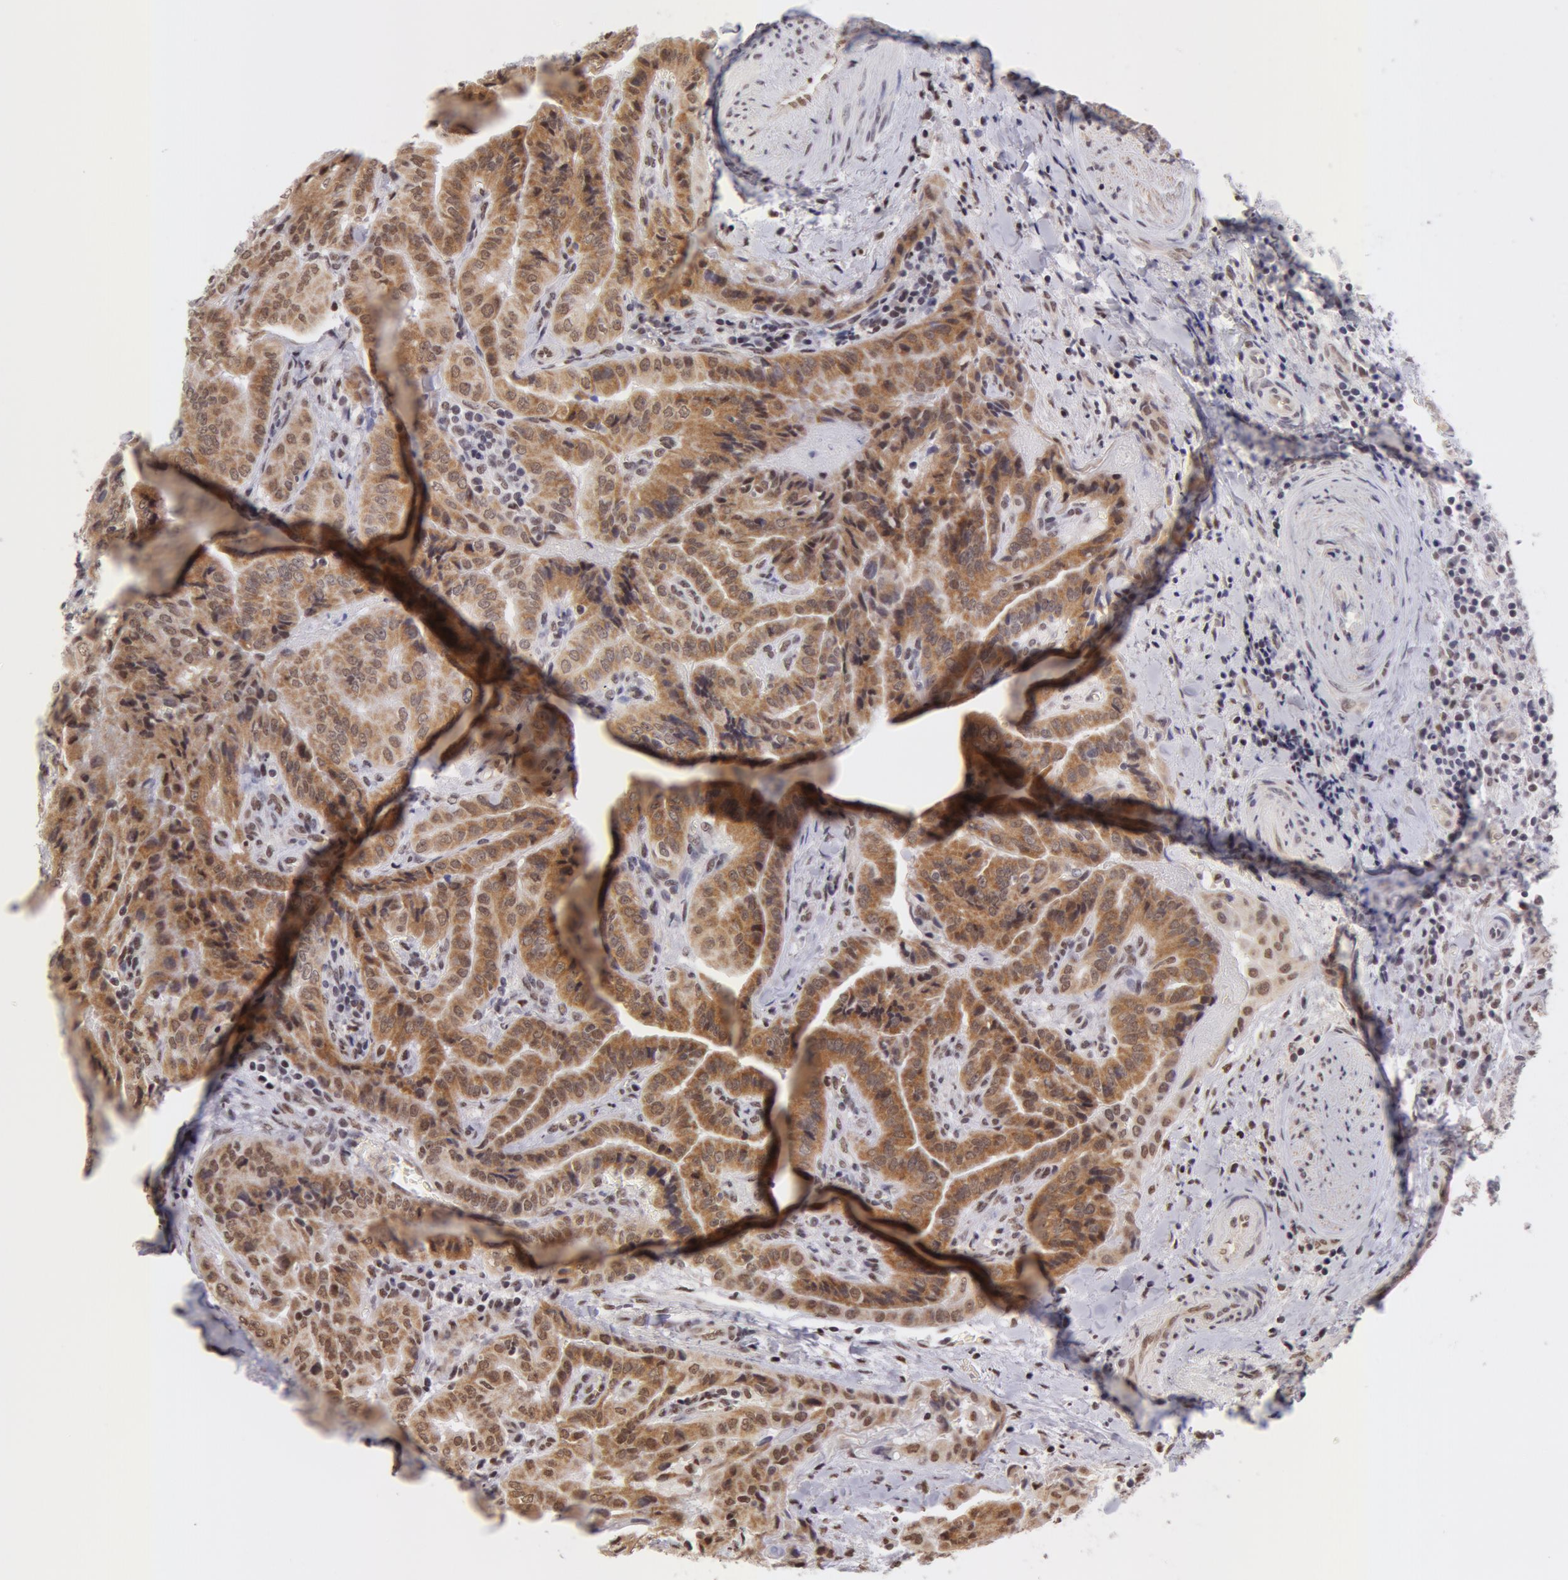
{"staining": {"intensity": "moderate", "quantity": "25%-75%", "location": "cytoplasmic/membranous,nuclear"}, "tissue": "thyroid cancer", "cell_type": "Tumor cells", "image_type": "cancer", "snomed": [{"axis": "morphology", "description": "Papillary adenocarcinoma, NOS"}, {"axis": "topography", "description": "Thyroid gland"}], "caption": "This histopathology image reveals IHC staining of human thyroid papillary adenocarcinoma, with medium moderate cytoplasmic/membranous and nuclear positivity in about 25%-75% of tumor cells.", "gene": "VRTN", "patient": {"sex": "female", "age": 71}}